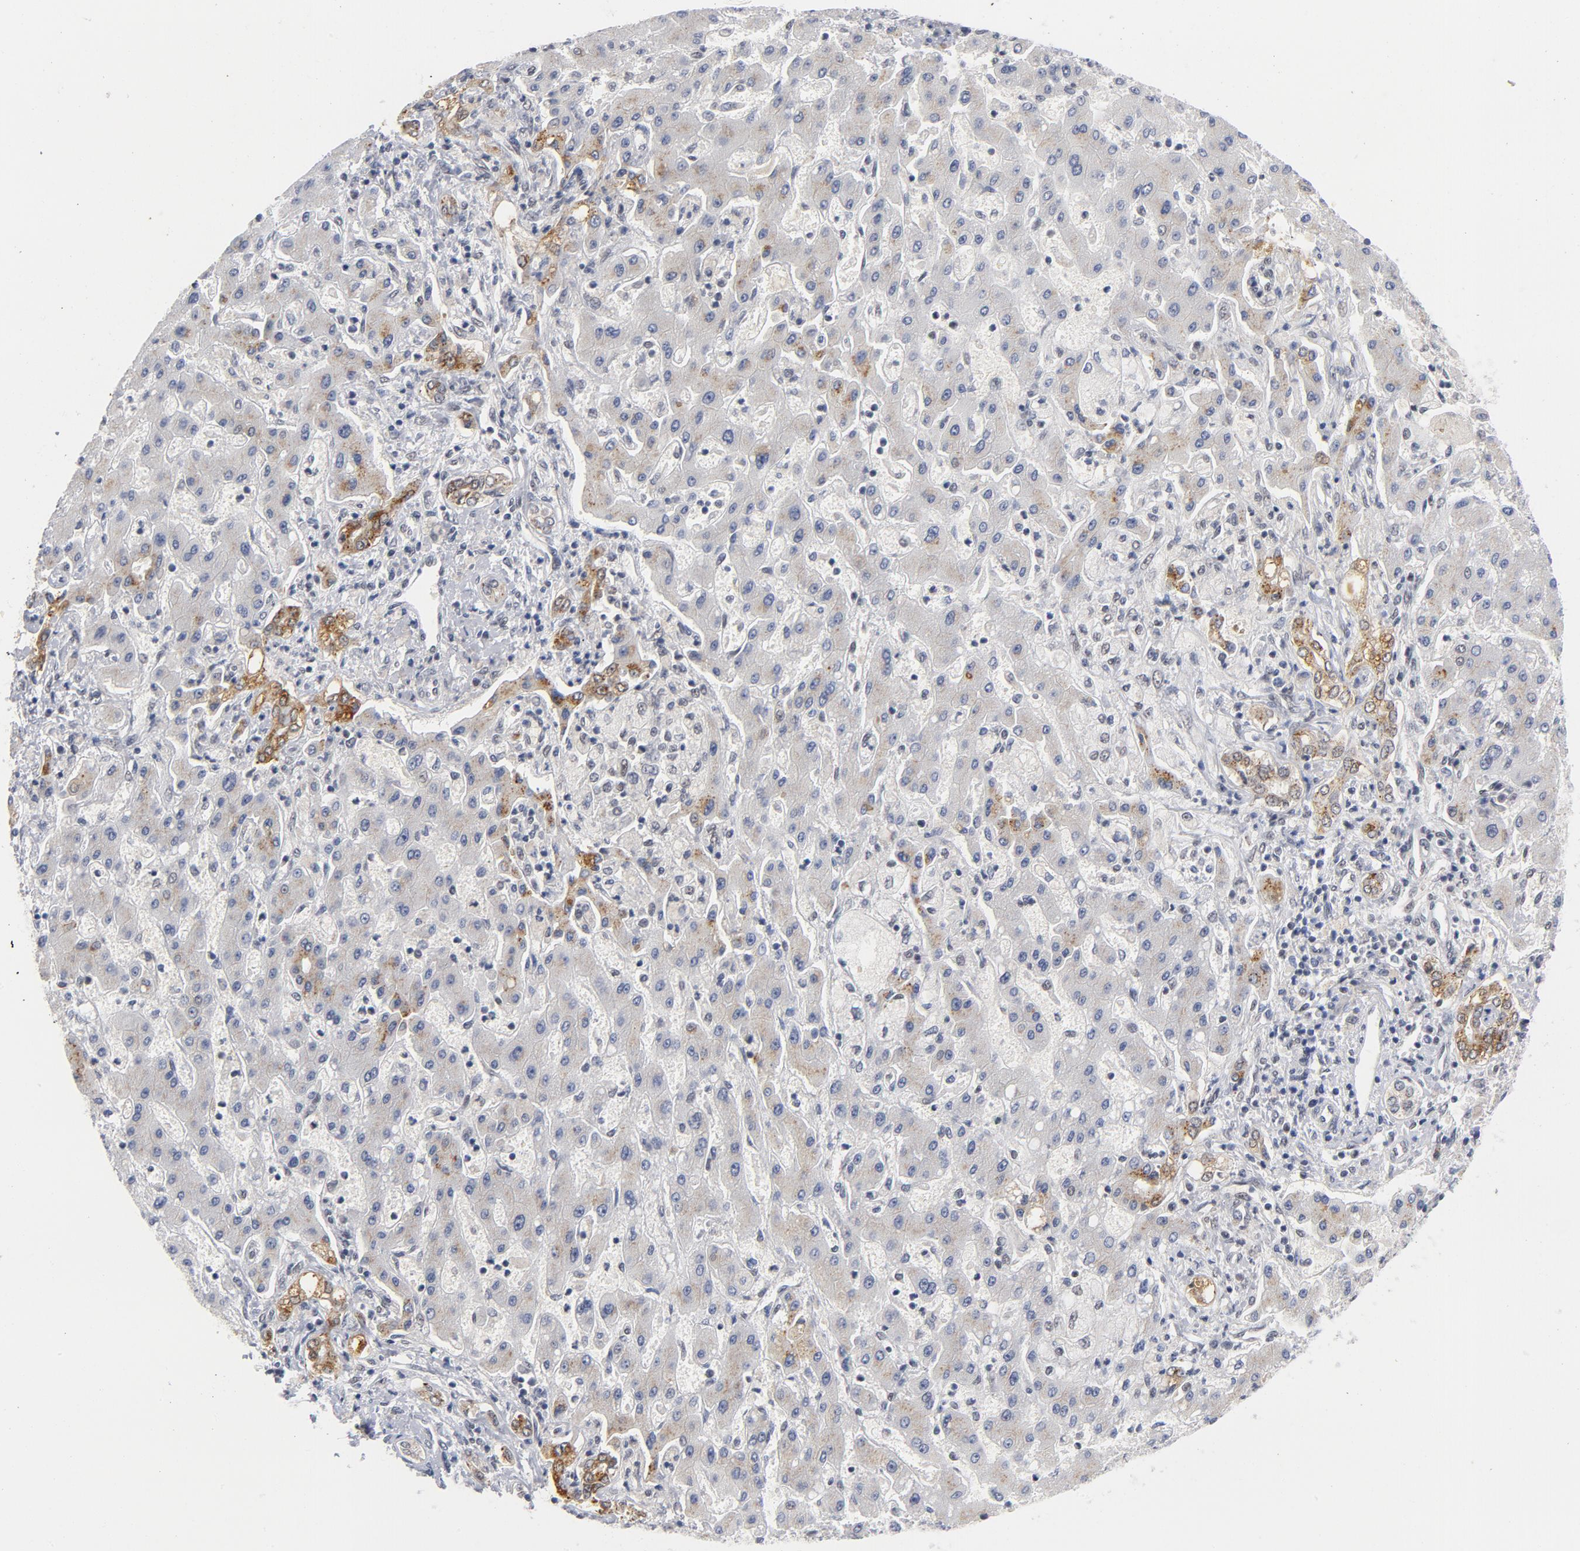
{"staining": {"intensity": "moderate", "quantity": "25%-75%", "location": "cytoplasmic/membranous"}, "tissue": "liver cancer", "cell_type": "Tumor cells", "image_type": "cancer", "snomed": [{"axis": "morphology", "description": "Cholangiocarcinoma"}, {"axis": "topography", "description": "Liver"}], "caption": "Liver cancer was stained to show a protein in brown. There is medium levels of moderate cytoplasmic/membranous staining in approximately 25%-75% of tumor cells.", "gene": "BAP1", "patient": {"sex": "male", "age": 50}}